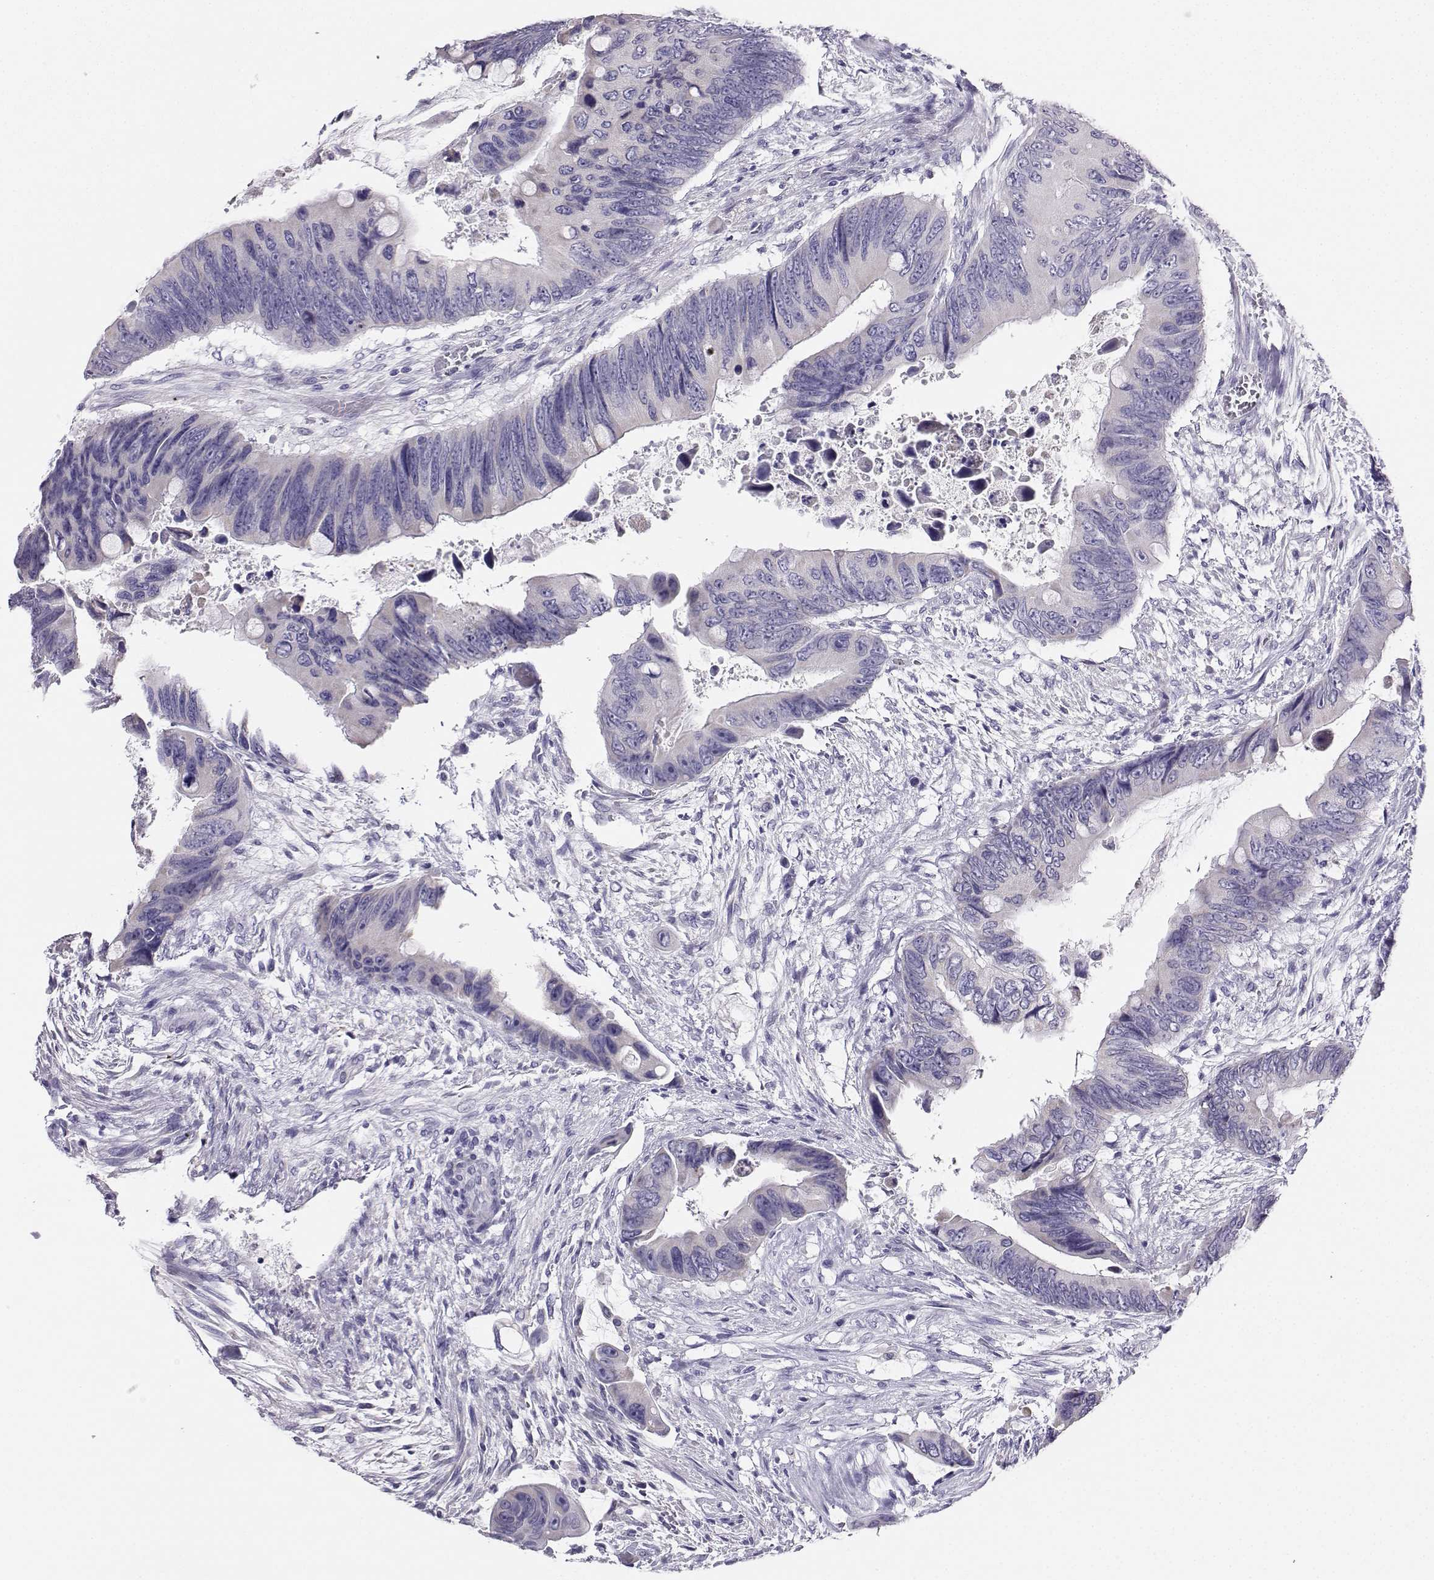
{"staining": {"intensity": "negative", "quantity": "none", "location": "none"}, "tissue": "colorectal cancer", "cell_type": "Tumor cells", "image_type": "cancer", "snomed": [{"axis": "morphology", "description": "Adenocarcinoma, NOS"}, {"axis": "topography", "description": "Rectum"}], "caption": "Photomicrograph shows no significant protein staining in tumor cells of colorectal cancer (adenocarcinoma).", "gene": "AVP", "patient": {"sex": "male", "age": 63}}